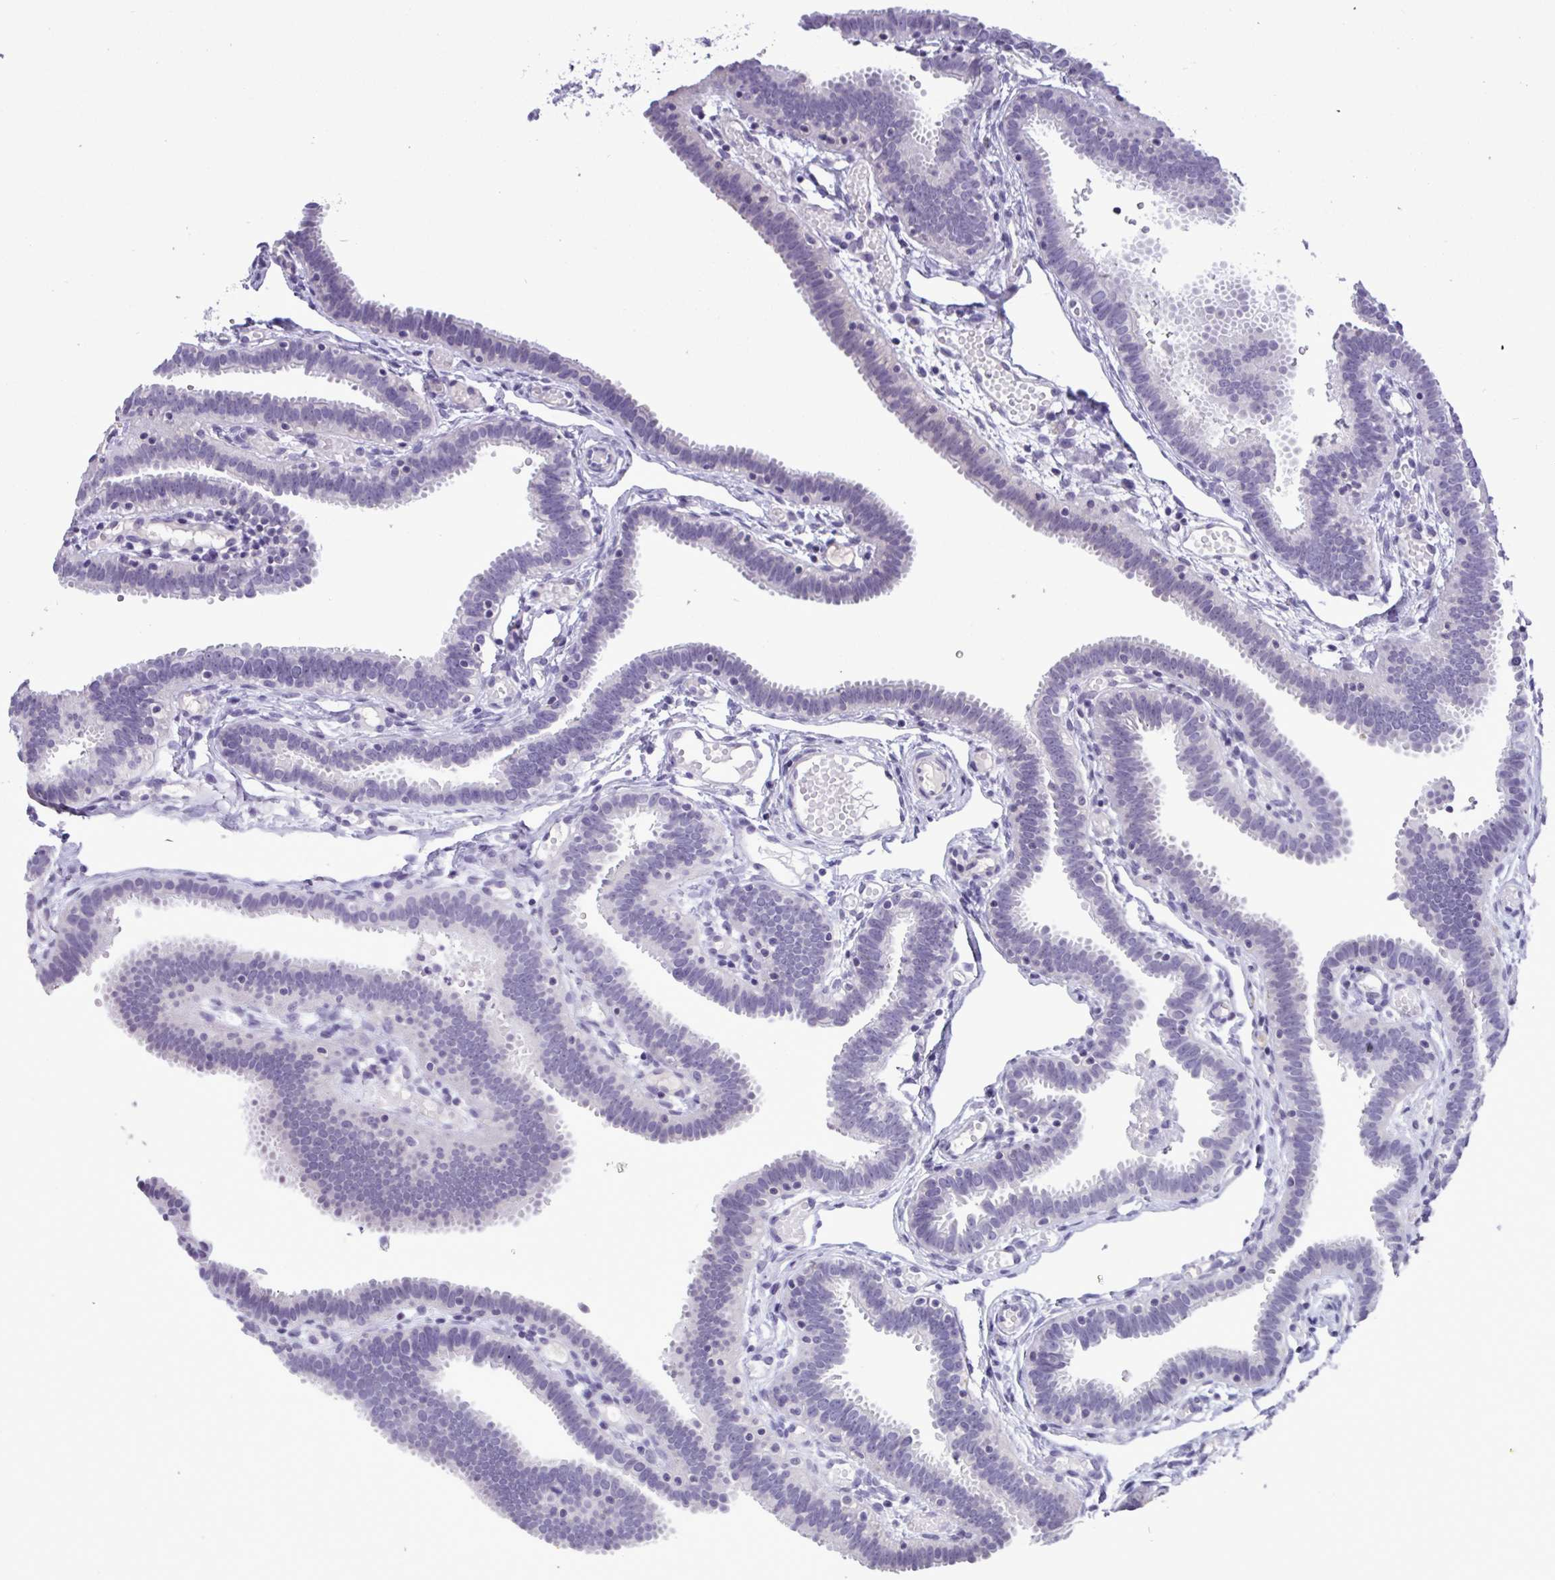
{"staining": {"intensity": "negative", "quantity": "none", "location": "none"}, "tissue": "fallopian tube", "cell_type": "Glandular cells", "image_type": "normal", "snomed": [{"axis": "morphology", "description": "Normal tissue, NOS"}, {"axis": "topography", "description": "Fallopian tube"}], "caption": "Glandular cells show no significant protein staining in benign fallopian tube. (DAB (3,3'-diaminobenzidine) immunohistochemistry visualized using brightfield microscopy, high magnification).", "gene": "YBX2", "patient": {"sex": "female", "age": 37}}